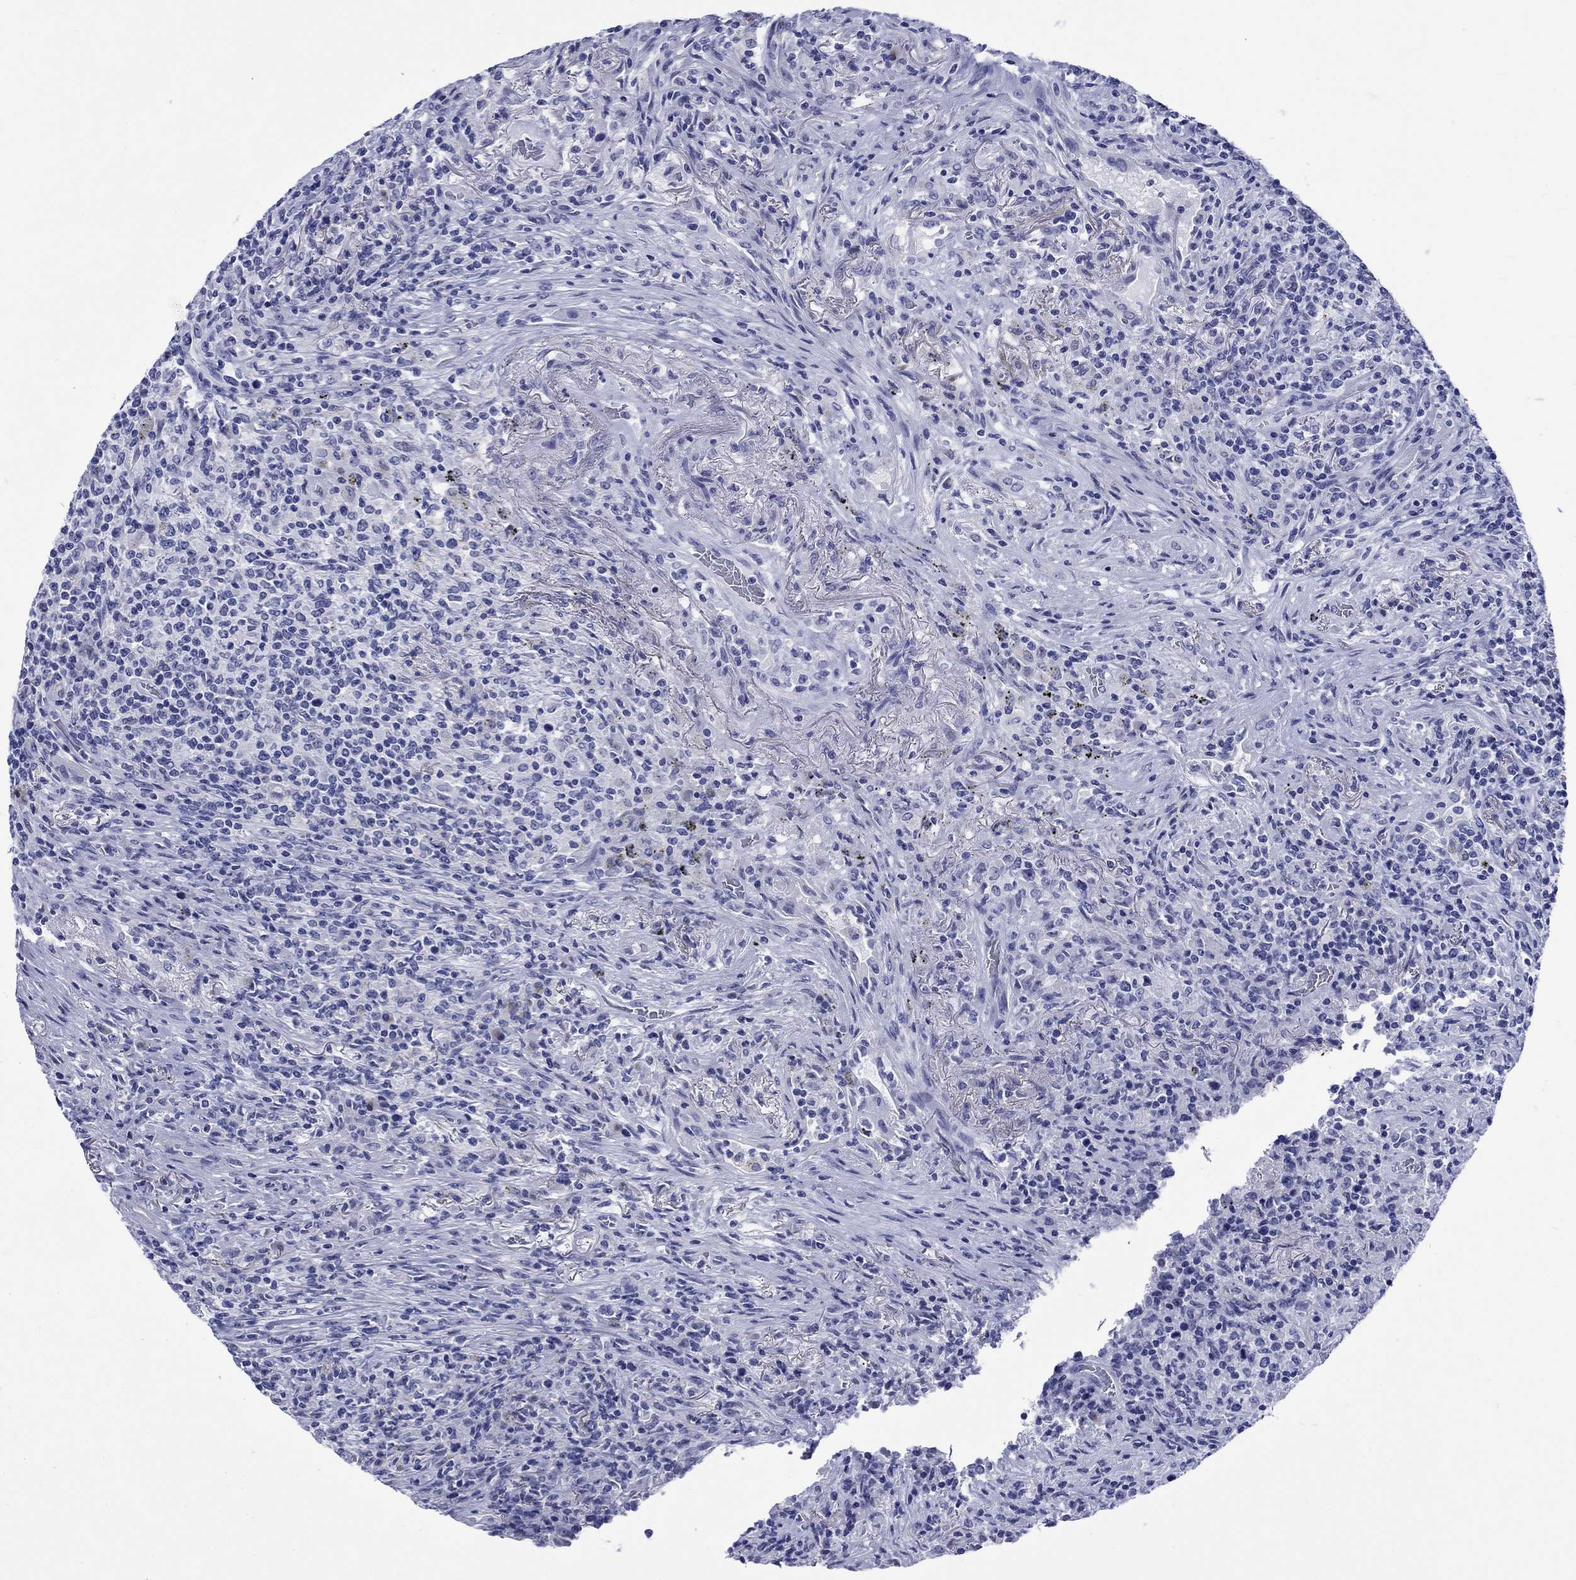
{"staining": {"intensity": "negative", "quantity": "none", "location": "none"}, "tissue": "lymphoma", "cell_type": "Tumor cells", "image_type": "cancer", "snomed": [{"axis": "morphology", "description": "Malignant lymphoma, non-Hodgkin's type, High grade"}, {"axis": "topography", "description": "Lung"}], "caption": "High-grade malignant lymphoma, non-Hodgkin's type stained for a protein using immunohistochemistry (IHC) shows no expression tumor cells.", "gene": "KRT76", "patient": {"sex": "male", "age": 79}}